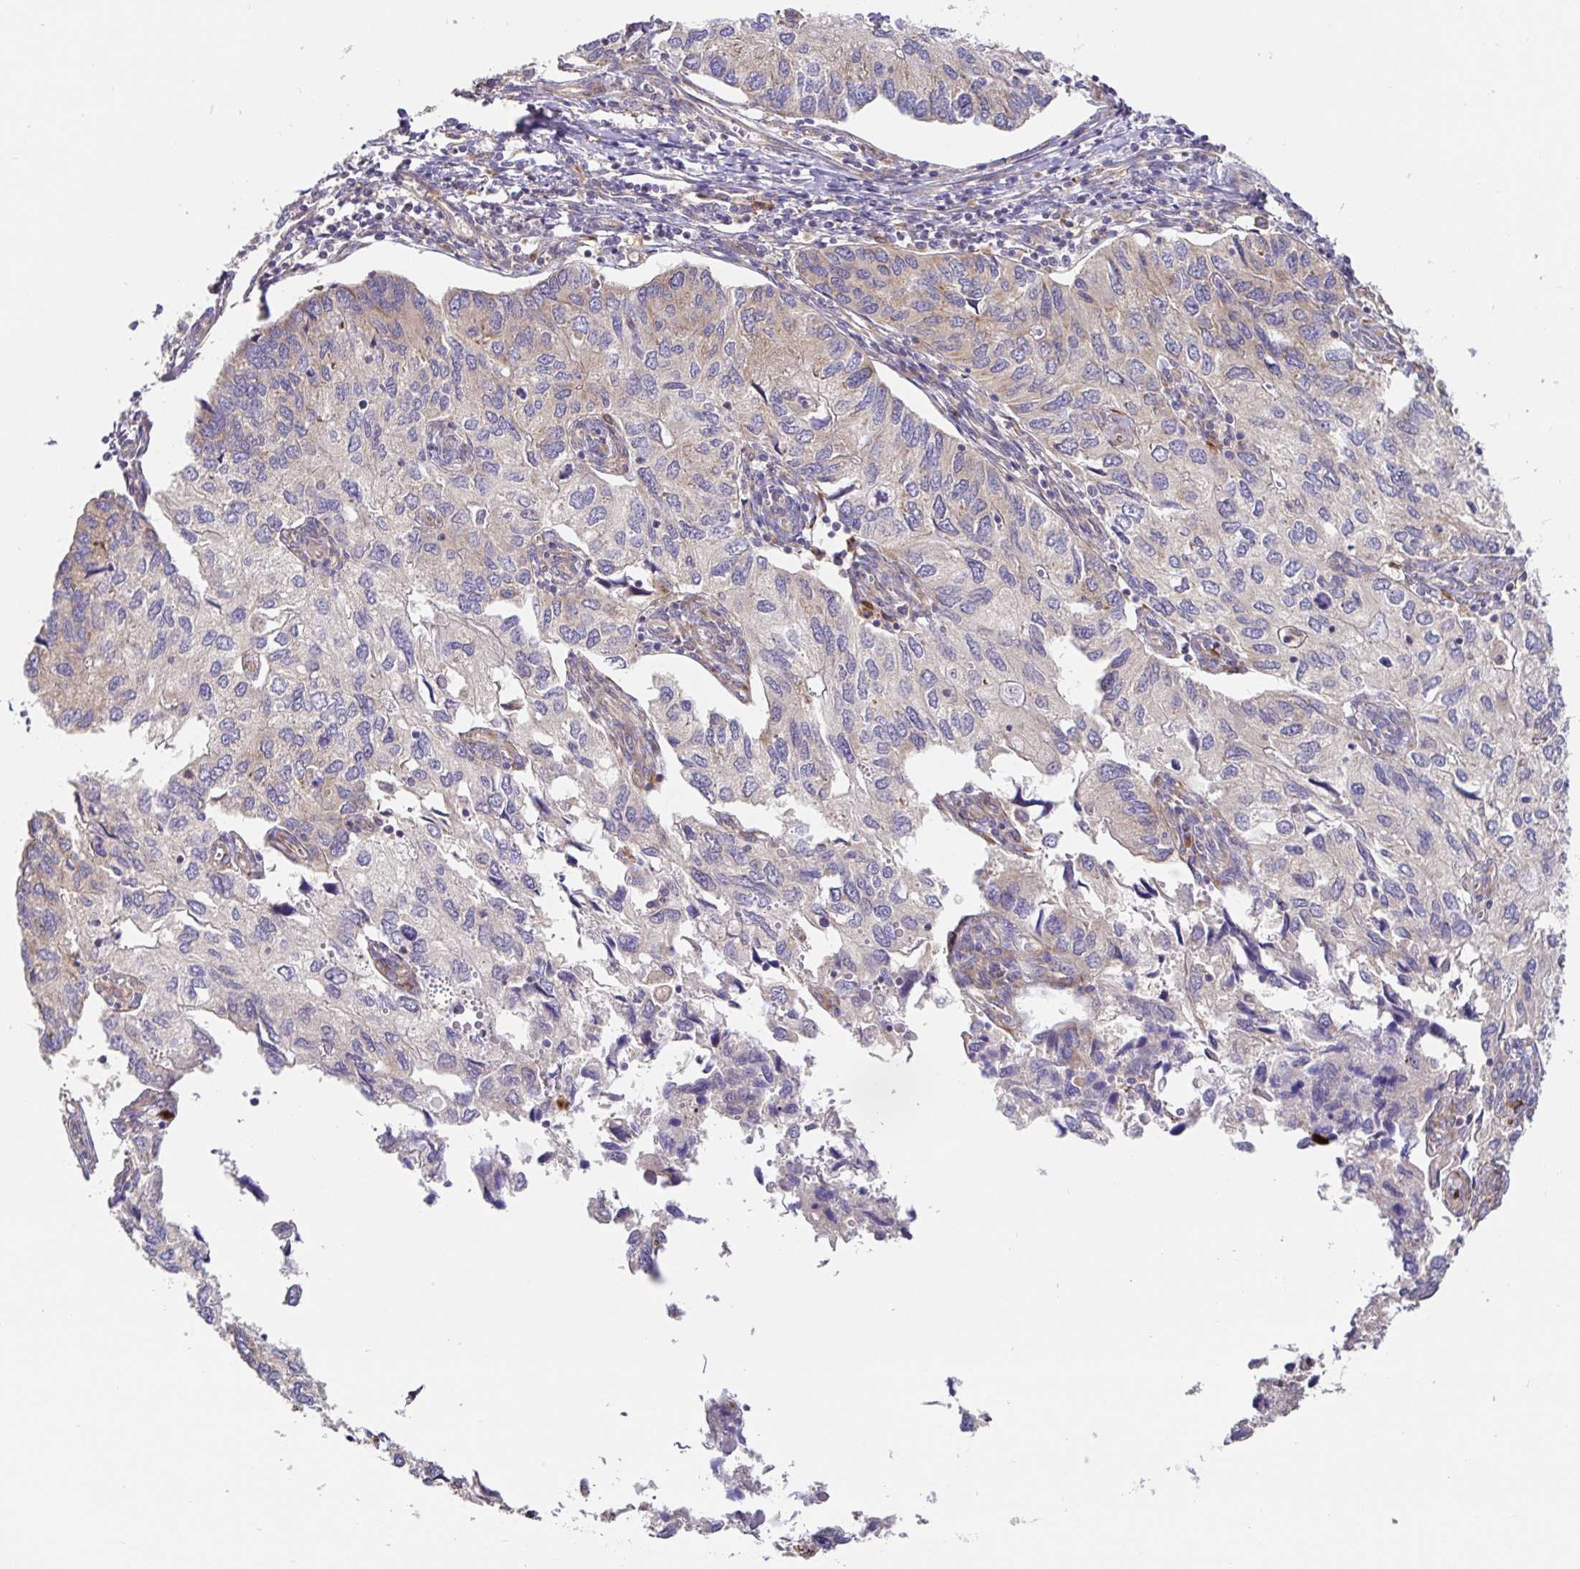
{"staining": {"intensity": "weak", "quantity": "<25%", "location": "cytoplasmic/membranous"}, "tissue": "endometrial cancer", "cell_type": "Tumor cells", "image_type": "cancer", "snomed": [{"axis": "morphology", "description": "Carcinoma, NOS"}, {"axis": "topography", "description": "Uterus"}], "caption": "The histopathology image displays no significant positivity in tumor cells of endometrial cancer. (Brightfield microscopy of DAB (3,3'-diaminobenzidine) immunohistochemistry (IHC) at high magnification).", "gene": "PDPK1", "patient": {"sex": "female", "age": 76}}